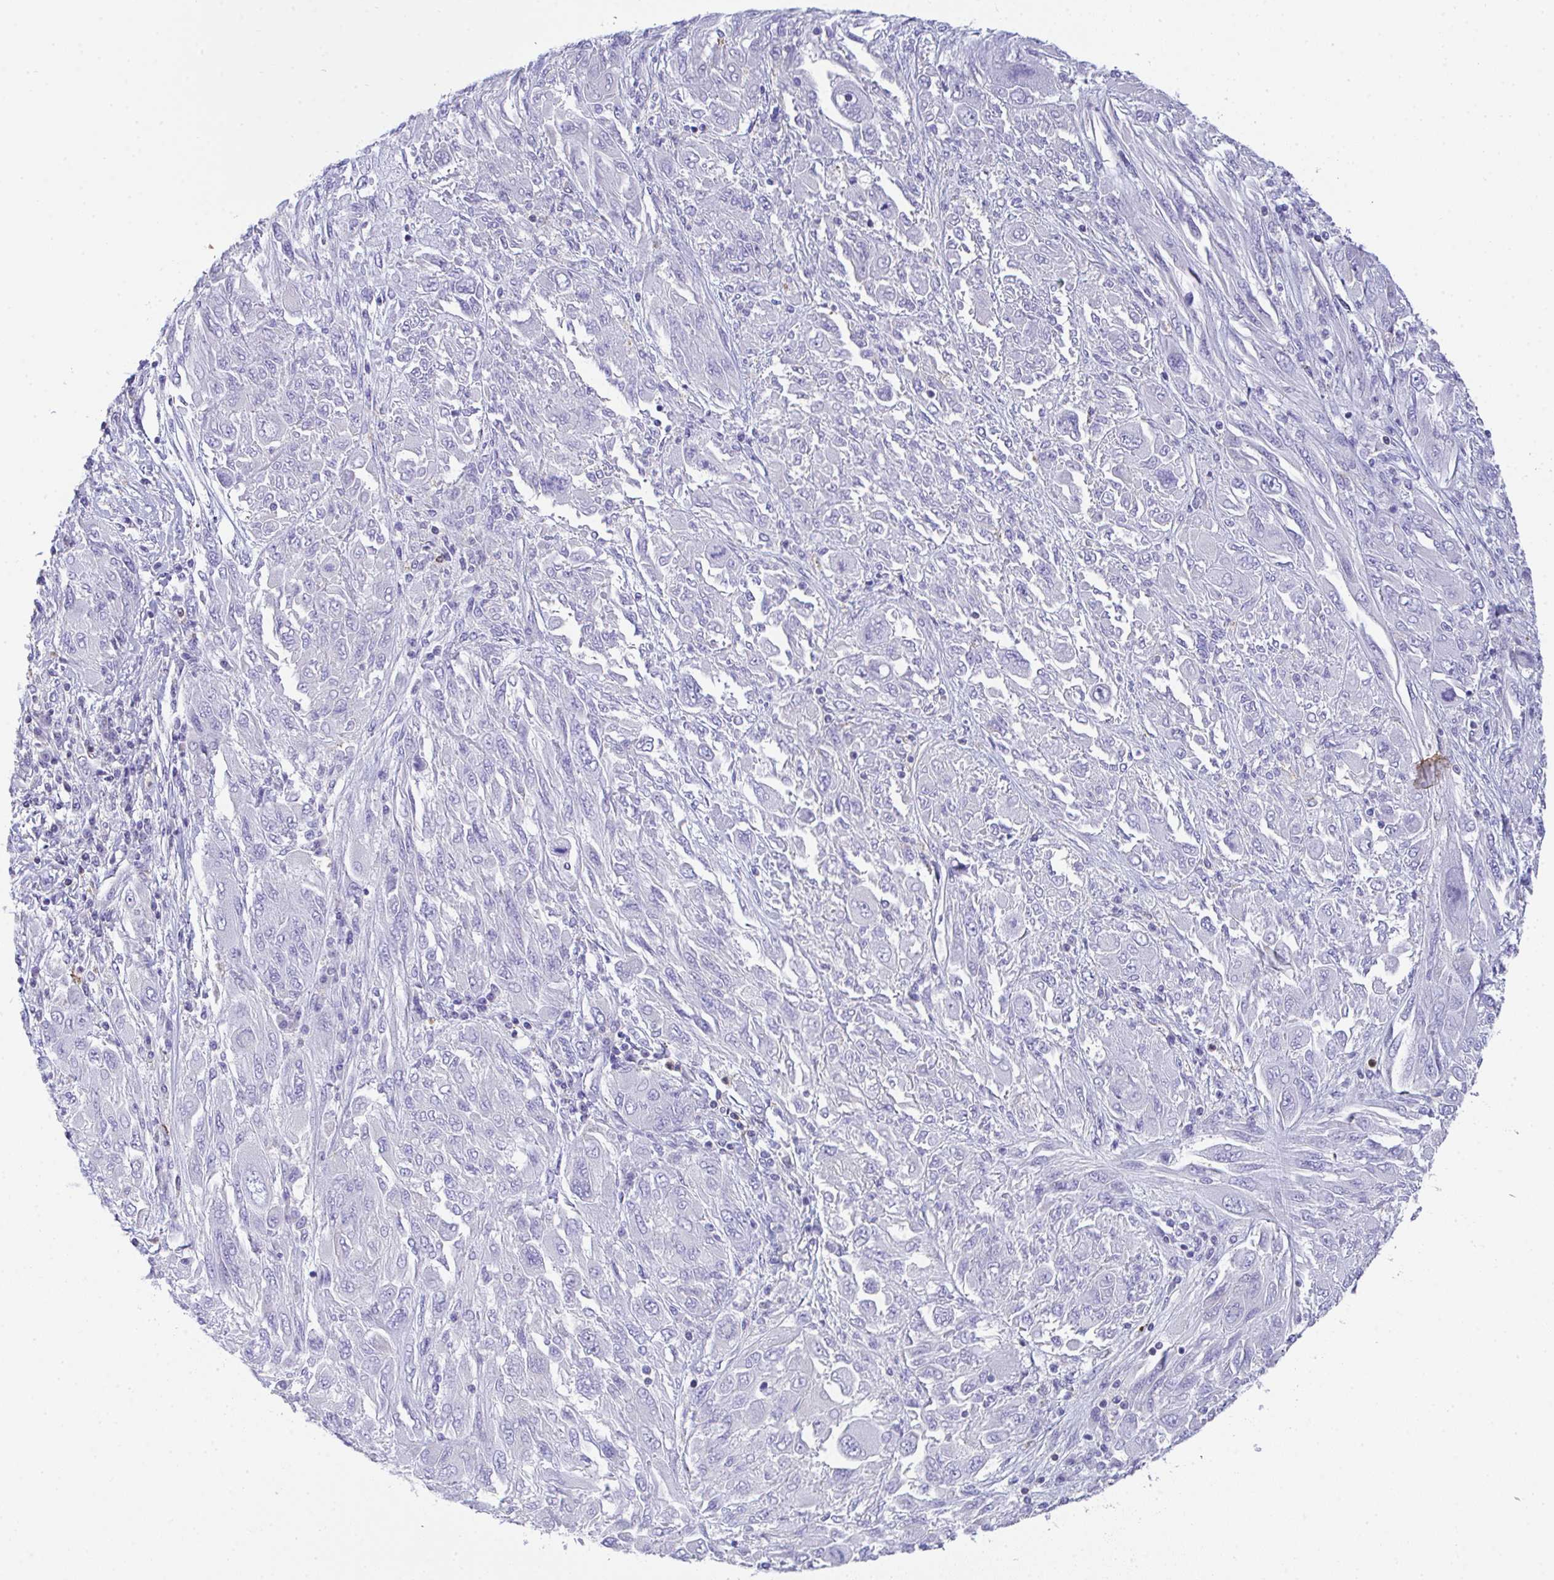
{"staining": {"intensity": "negative", "quantity": "none", "location": "none"}, "tissue": "melanoma", "cell_type": "Tumor cells", "image_type": "cancer", "snomed": [{"axis": "morphology", "description": "Malignant melanoma, NOS"}, {"axis": "topography", "description": "Skin"}], "caption": "This histopathology image is of melanoma stained with immunohistochemistry (IHC) to label a protein in brown with the nuclei are counter-stained blue. There is no staining in tumor cells. Brightfield microscopy of IHC stained with DAB (brown) and hematoxylin (blue), captured at high magnification.", "gene": "TNFAIP8", "patient": {"sex": "female", "age": 91}}